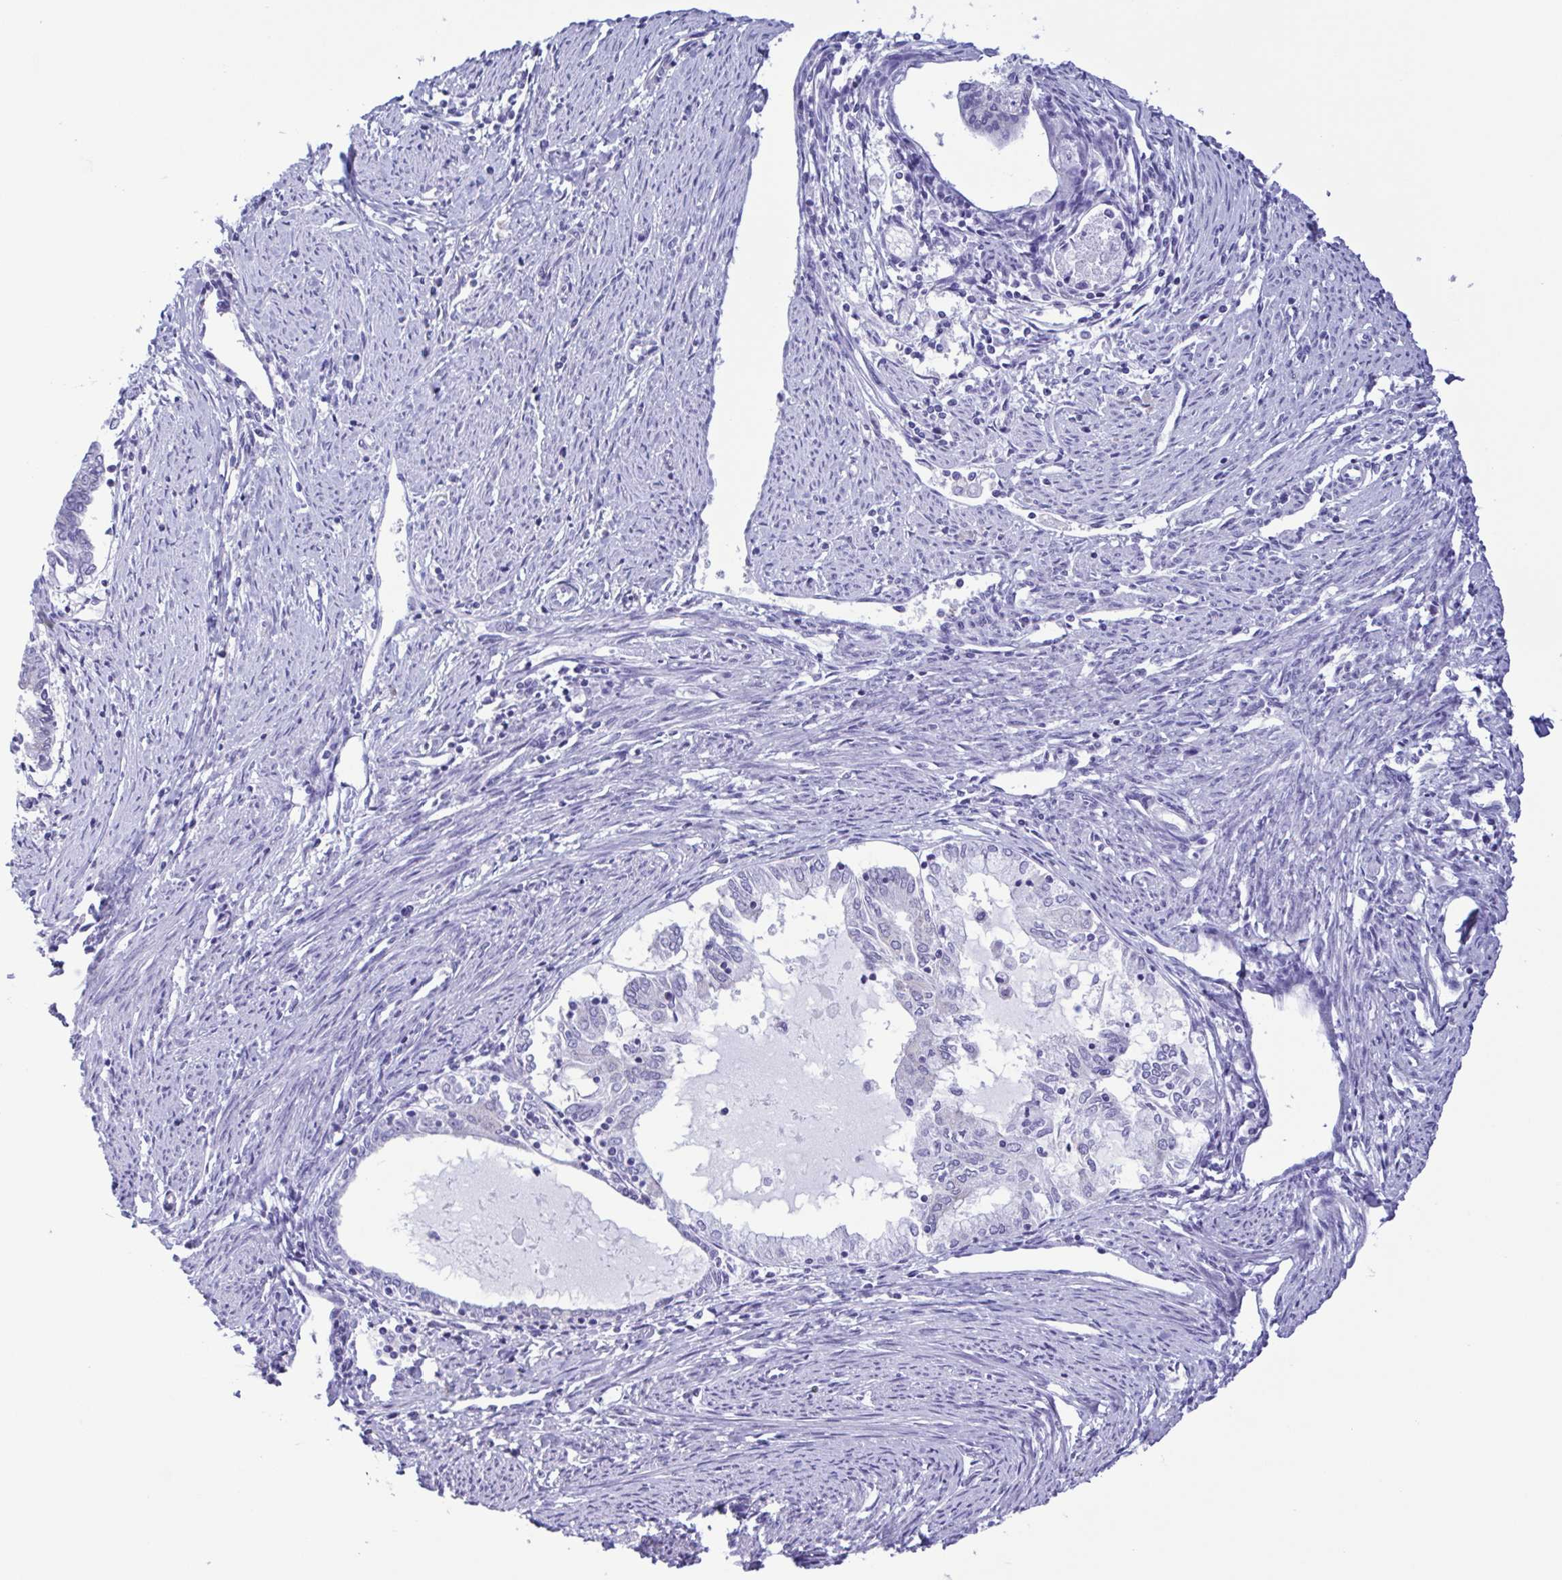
{"staining": {"intensity": "negative", "quantity": "none", "location": "none"}, "tissue": "endometrial cancer", "cell_type": "Tumor cells", "image_type": "cancer", "snomed": [{"axis": "morphology", "description": "Adenocarcinoma, NOS"}, {"axis": "topography", "description": "Endometrium"}], "caption": "Tumor cells show no significant staining in adenocarcinoma (endometrial).", "gene": "TNNI3", "patient": {"sex": "female", "age": 79}}